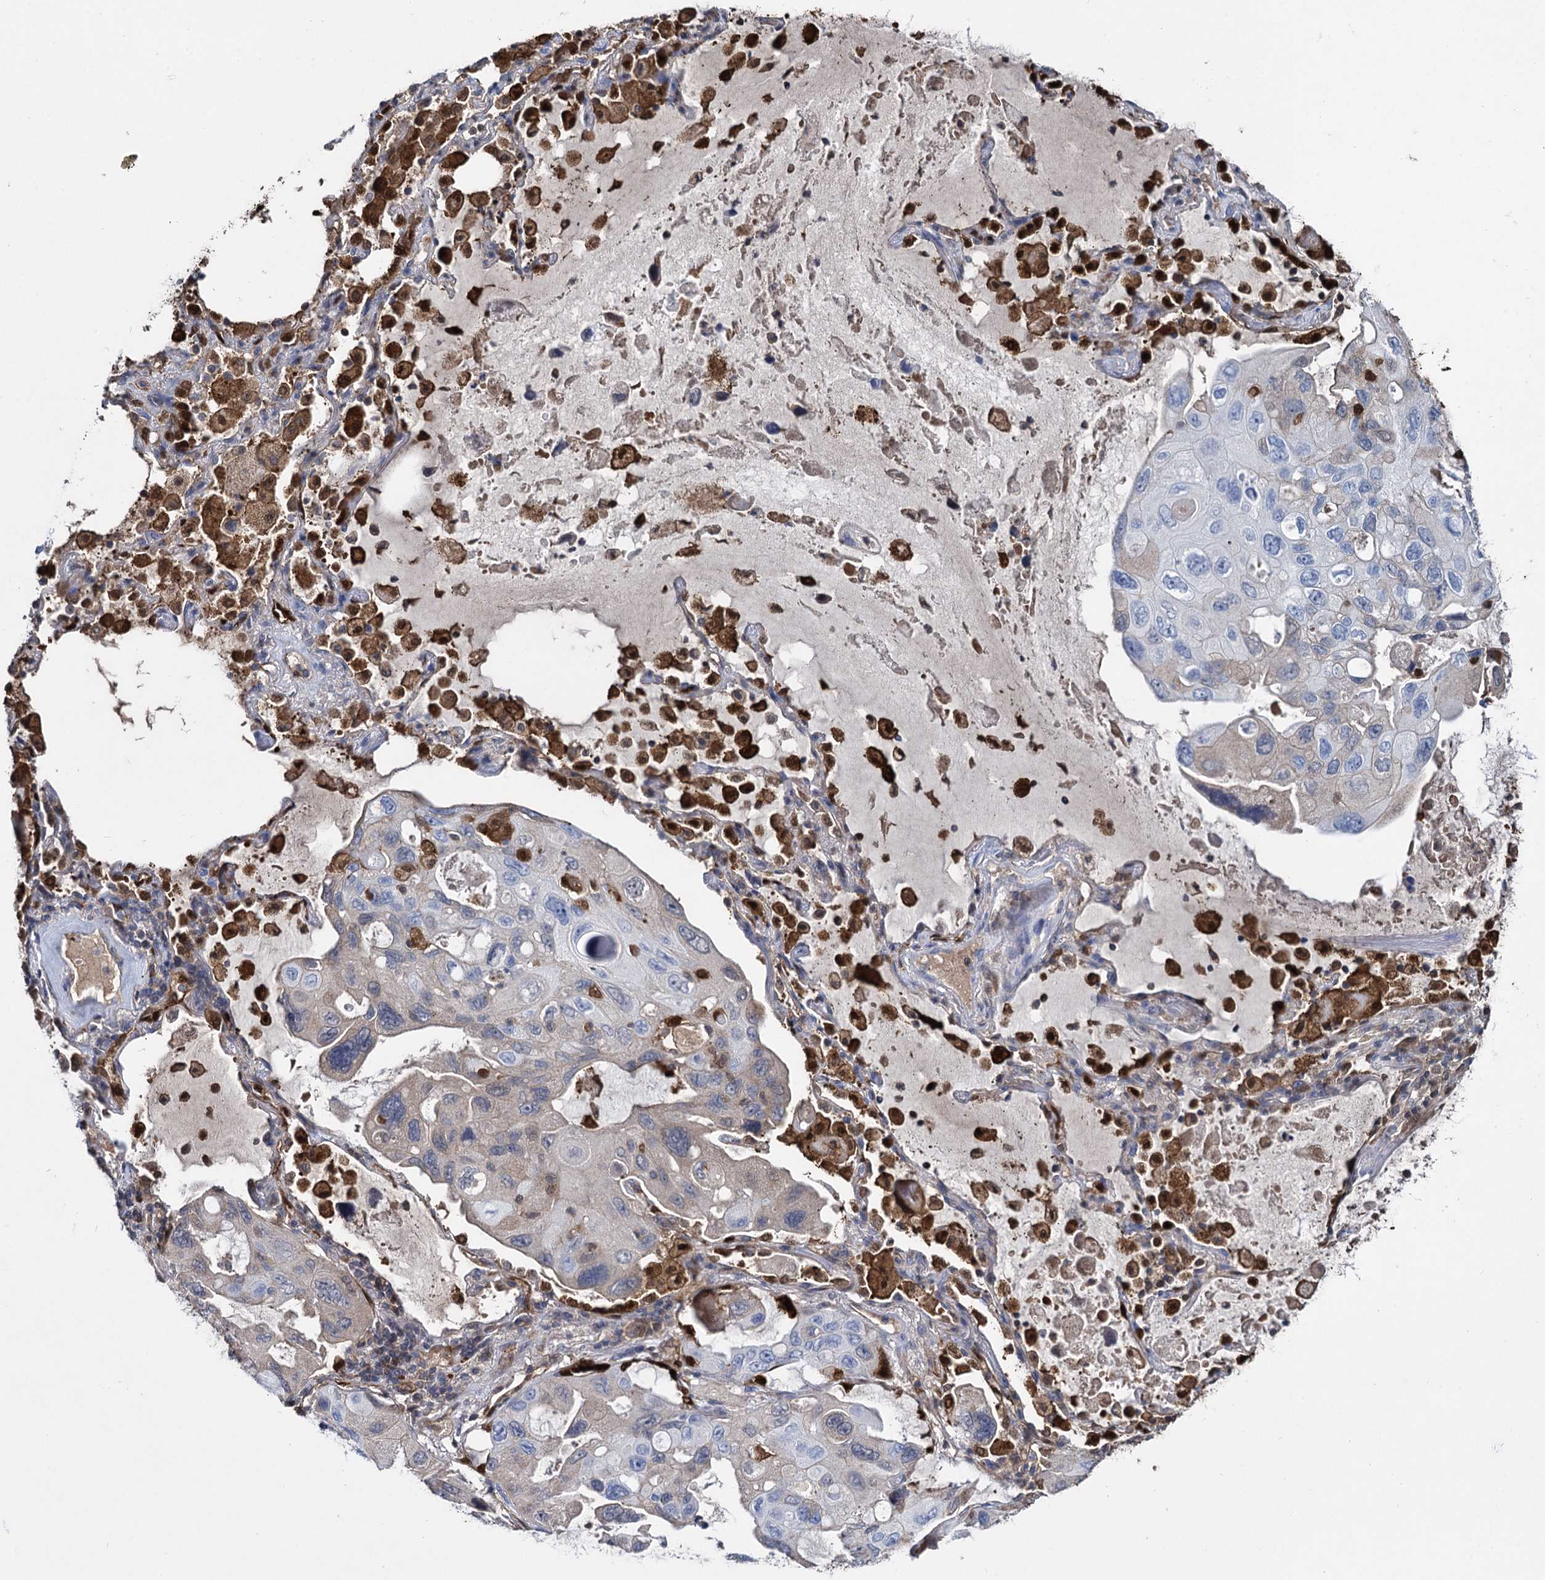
{"staining": {"intensity": "negative", "quantity": "none", "location": "none"}, "tissue": "lung cancer", "cell_type": "Tumor cells", "image_type": "cancer", "snomed": [{"axis": "morphology", "description": "Squamous cell carcinoma, NOS"}, {"axis": "topography", "description": "Lung"}], "caption": "Tumor cells show no significant staining in lung squamous cell carcinoma.", "gene": "FABP5", "patient": {"sex": "female", "age": 73}}